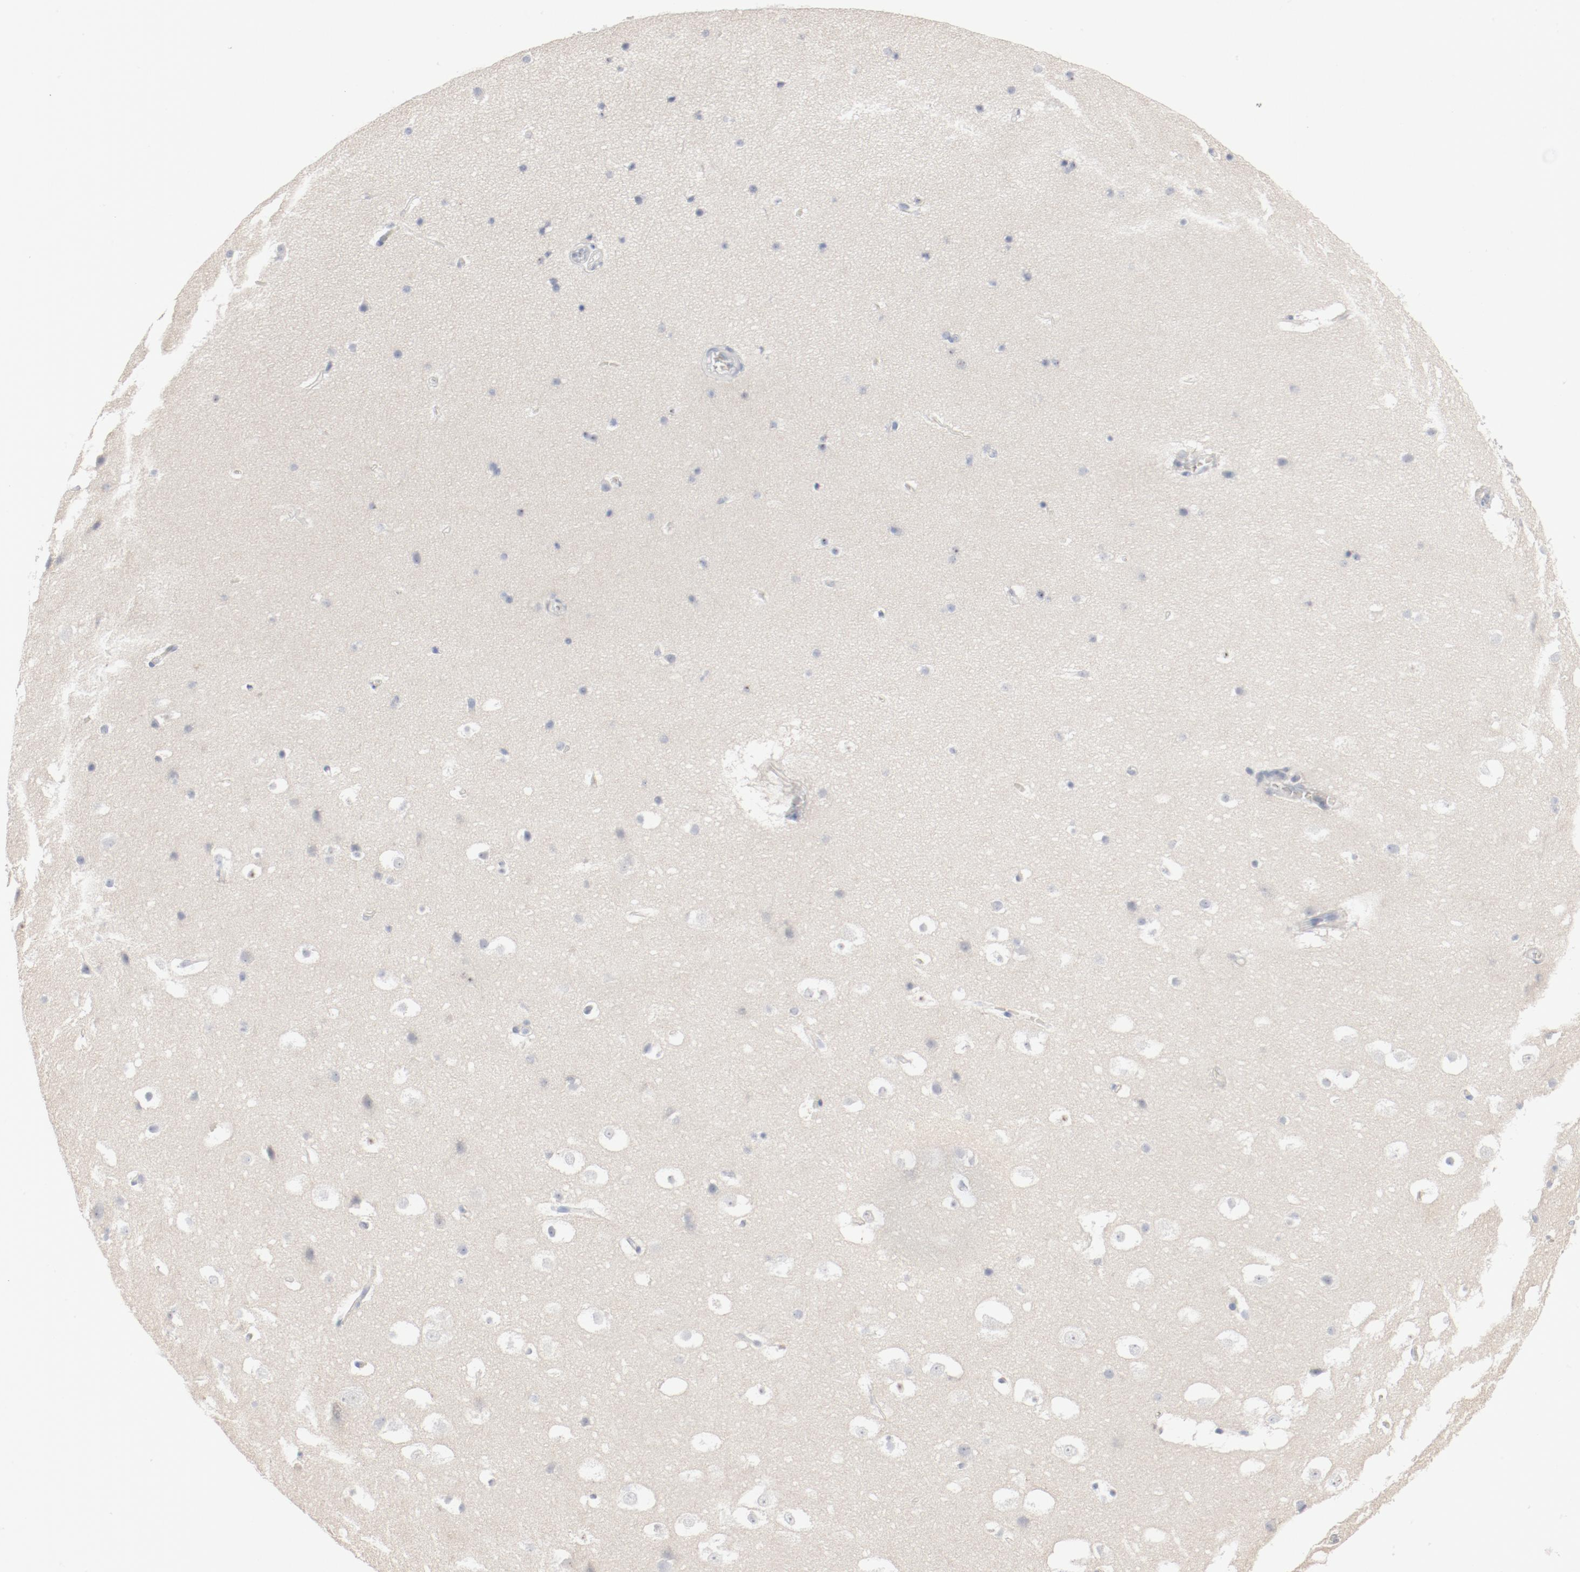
{"staining": {"intensity": "strong", "quantity": "<25%", "location": "nuclear"}, "tissue": "hippocampus", "cell_type": "Glial cells", "image_type": "normal", "snomed": [{"axis": "morphology", "description": "Normal tissue, NOS"}, {"axis": "topography", "description": "Hippocampus"}], "caption": "IHC of normal human hippocampus shows medium levels of strong nuclear positivity in about <25% of glial cells. The protein is shown in brown color, while the nuclei are stained blue.", "gene": "CDK1", "patient": {"sex": "male", "age": 45}}